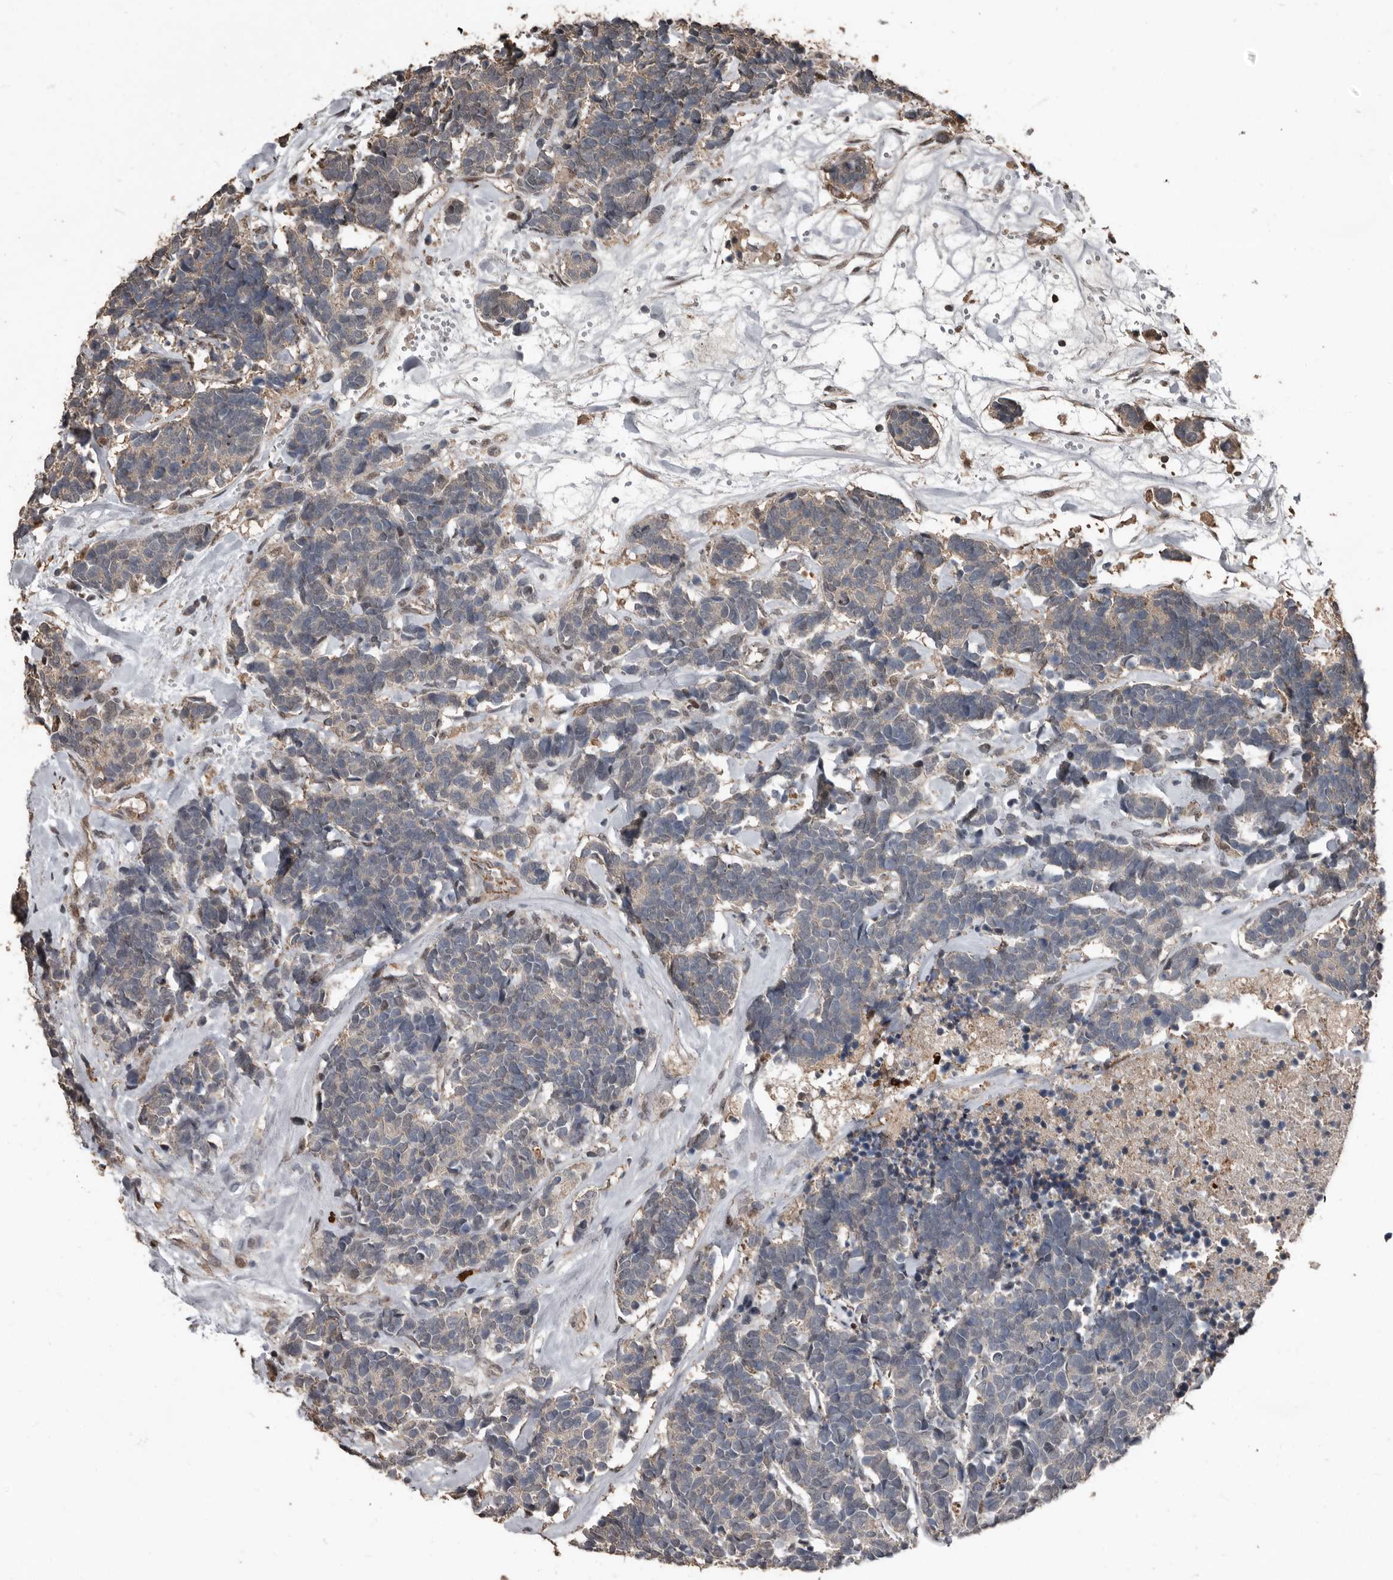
{"staining": {"intensity": "weak", "quantity": "<25%", "location": "cytoplasmic/membranous"}, "tissue": "carcinoid", "cell_type": "Tumor cells", "image_type": "cancer", "snomed": [{"axis": "morphology", "description": "Carcinoma, NOS"}, {"axis": "morphology", "description": "Carcinoid, malignant, NOS"}, {"axis": "topography", "description": "Urinary bladder"}], "caption": "Tumor cells show no significant protein positivity in carcinoid (malignant).", "gene": "FSBP", "patient": {"sex": "male", "age": 57}}